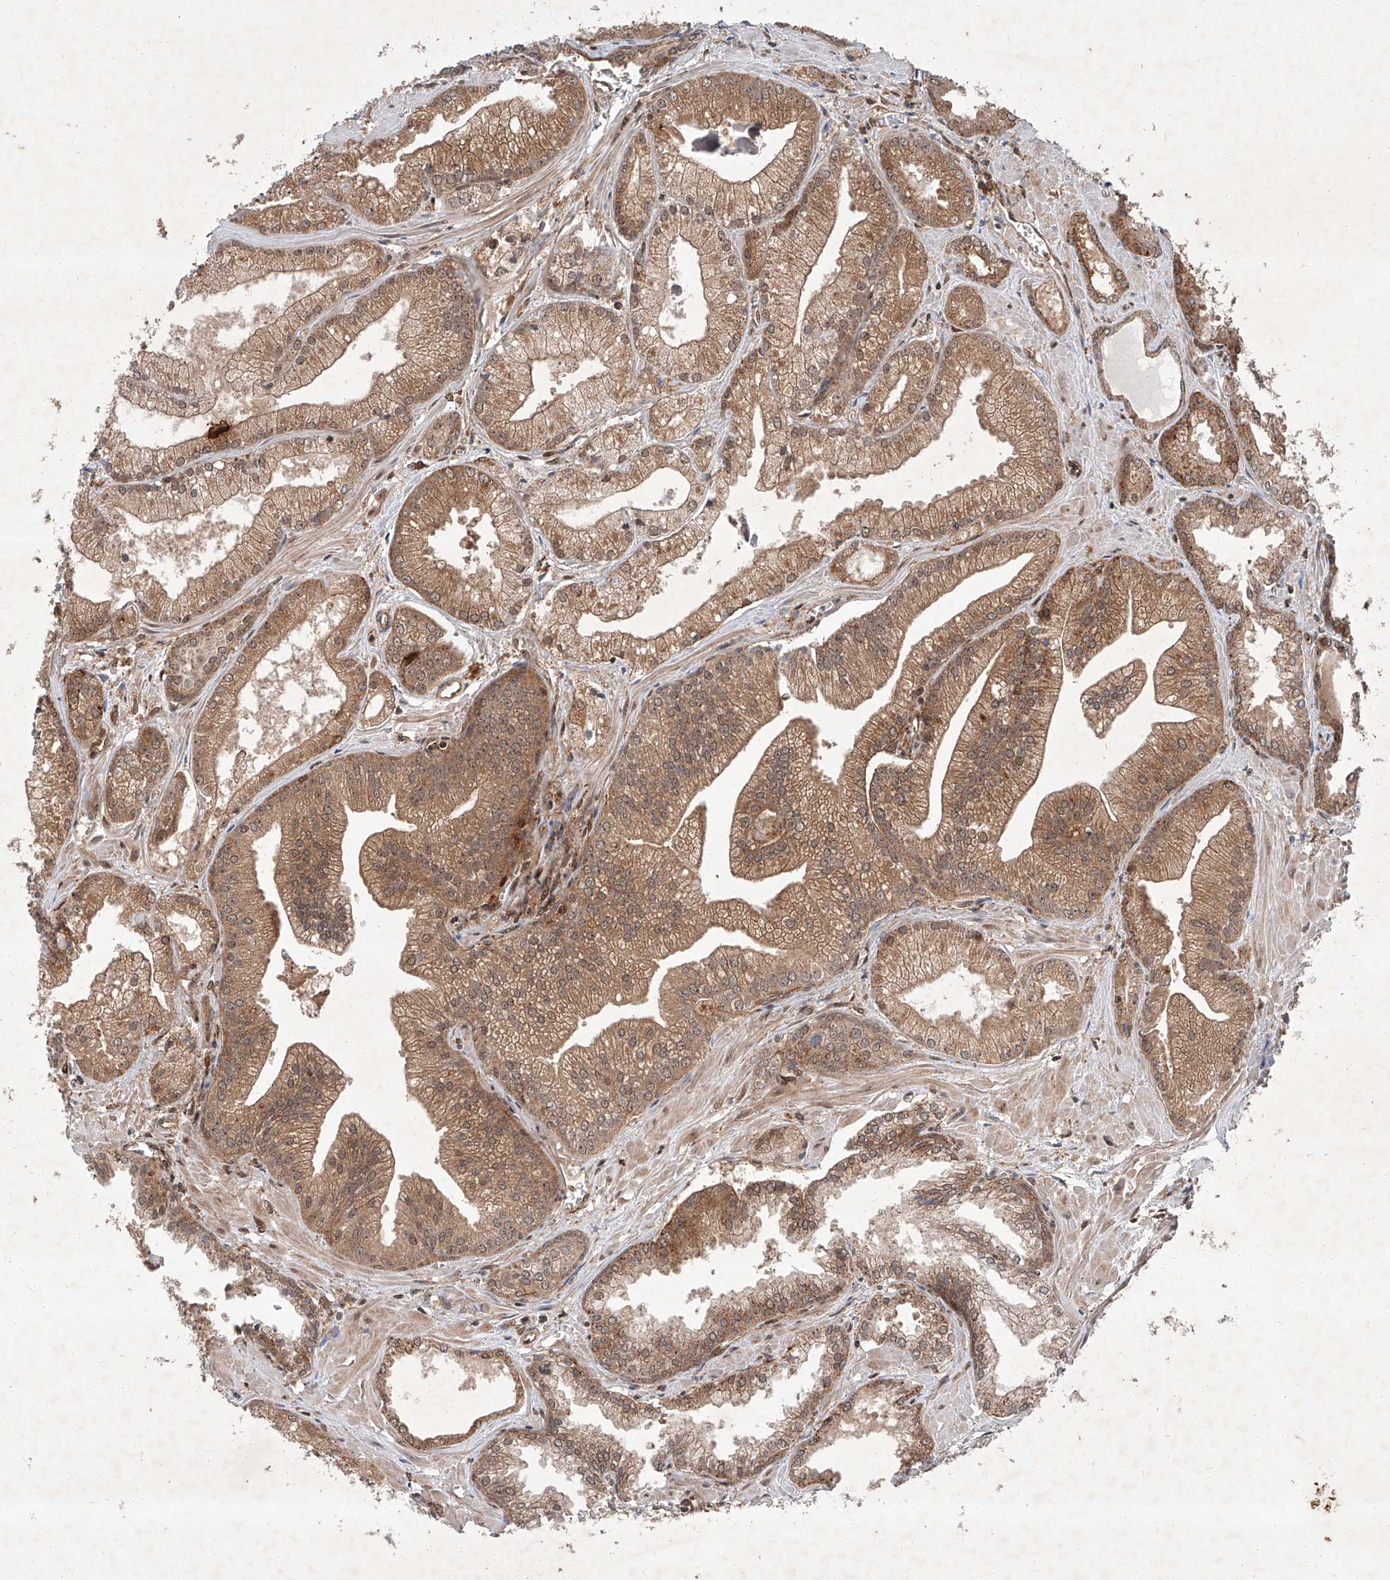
{"staining": {"intensity": "moderate", "quantity": ">75%", "location": "cytoplasmic/membranous"}, "tissue": "prostate cancer", "cell_type": "Tumor cells", "image_type": "cancer", "snomed": [{"axis": "morphology", "description": "Adenocarcinoma, Low grade"}, {"axis": "topography", "description": "Prostate"}], "caption": "The immunohistochemical stain highlights moderate cytoplasmic/membranous staining in tumor cells of prostate low-grade adenocarcinoma tissue.", "gene": "ZFP28", "patient": {"sex": "male", "age": 67}}